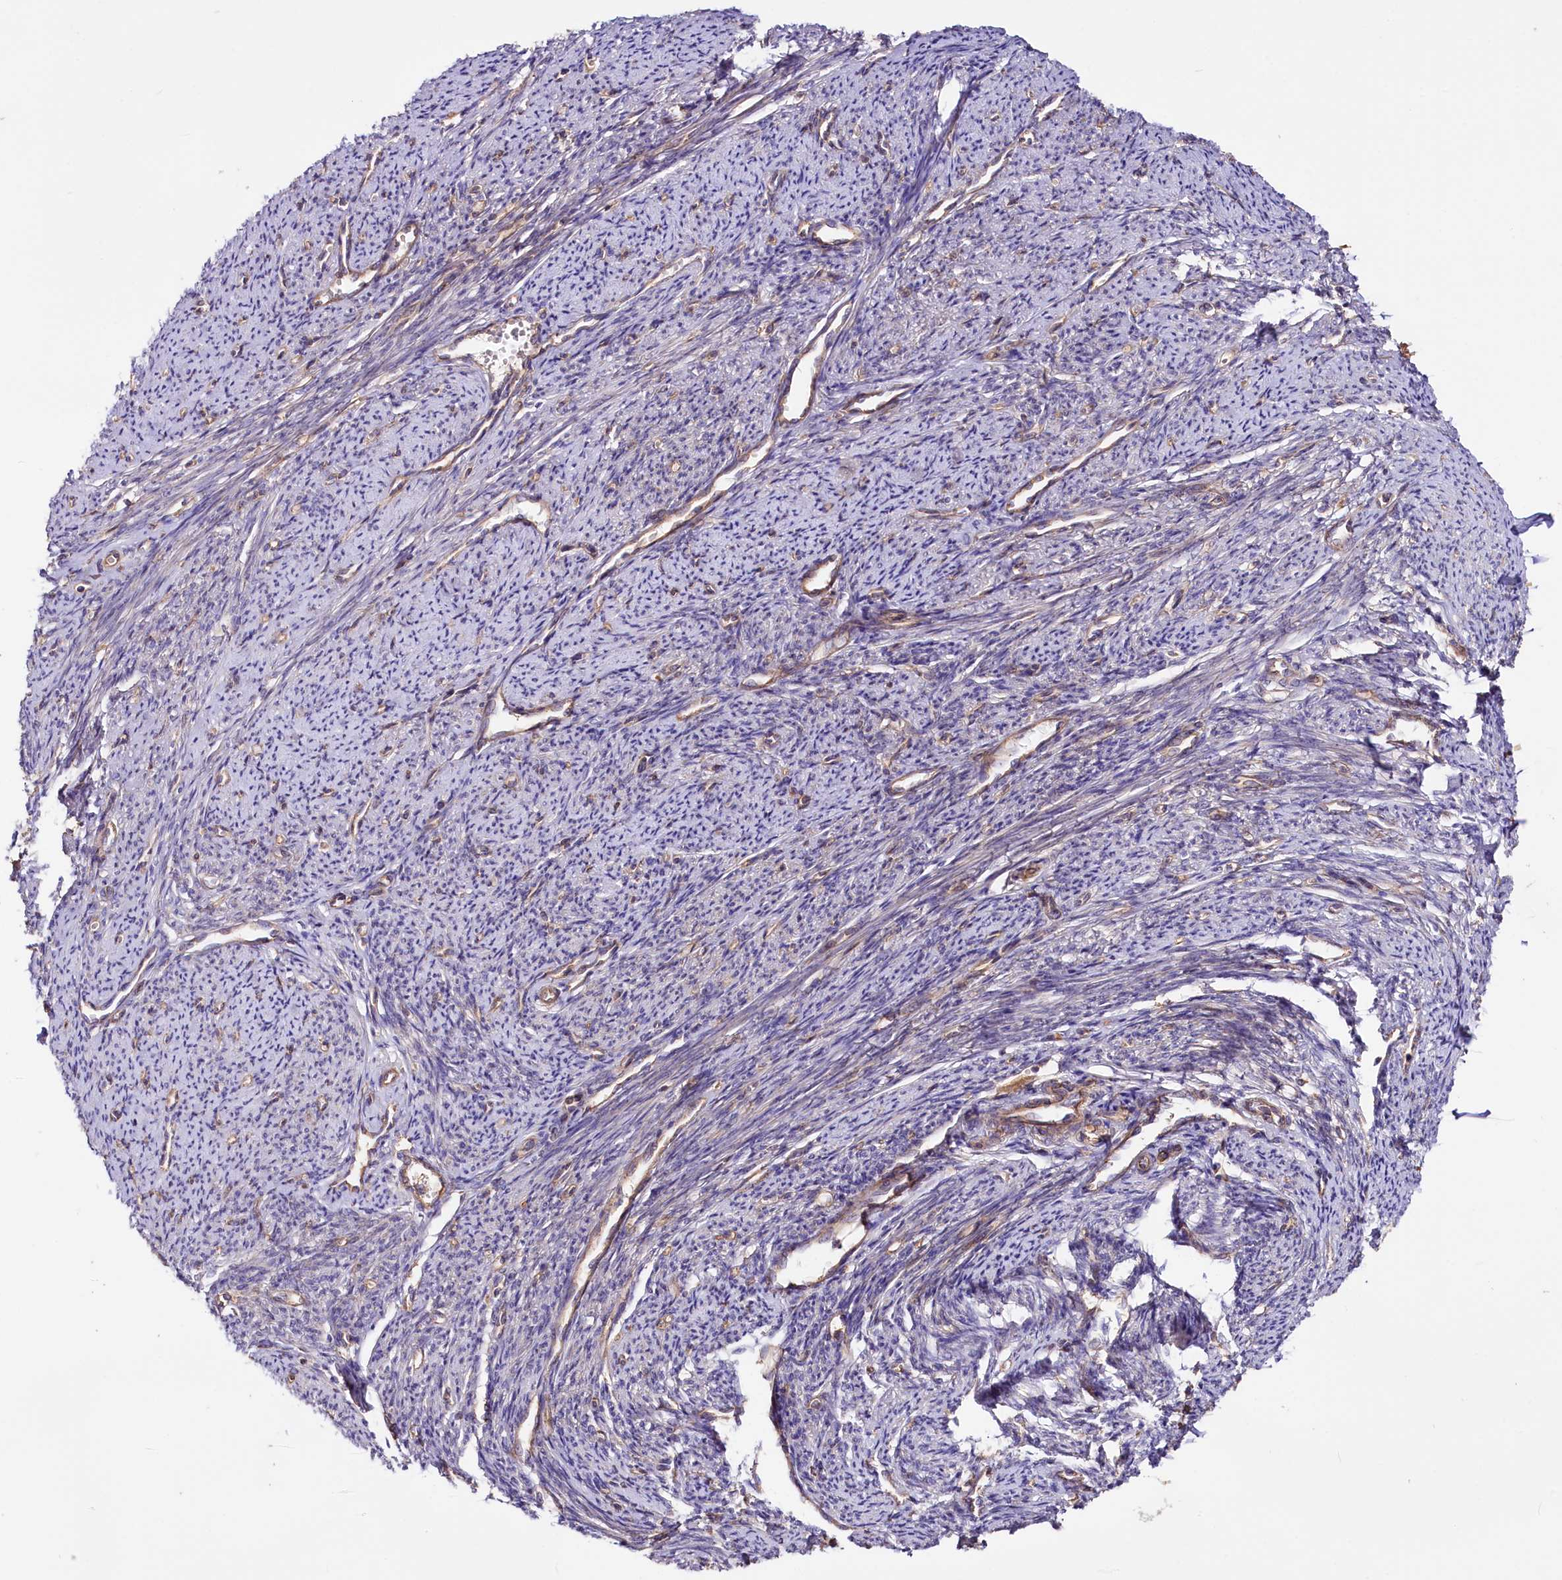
{"staining": {"intensity": "moderate", "quantity": "25%-75%", "location": "cytoplasmic/membranous"}, "tissue": "smooth muscle", "cell_type": "Smooth muscle cells", "image_type": "normal", "snomed": [{"axis": "morphology", "description": "Normal tissue, NOS"}, {"axis": "topography", "description": "Smooth muscle"}, {"axis": "topography", "description": "Uterus"}], "caption": "Immunohistochemical staining of normal human smooth muscle exhibits medium levels of moderate cytoplasmic/membranous expression in about 25%-75% of smooth muscle cells. (DAB (3,3'-diaminobenzidine) IHC with brightfield microscopy, high magnification).", "gene": "CEP295", "patient": {"sex": "female", "age": 59}}